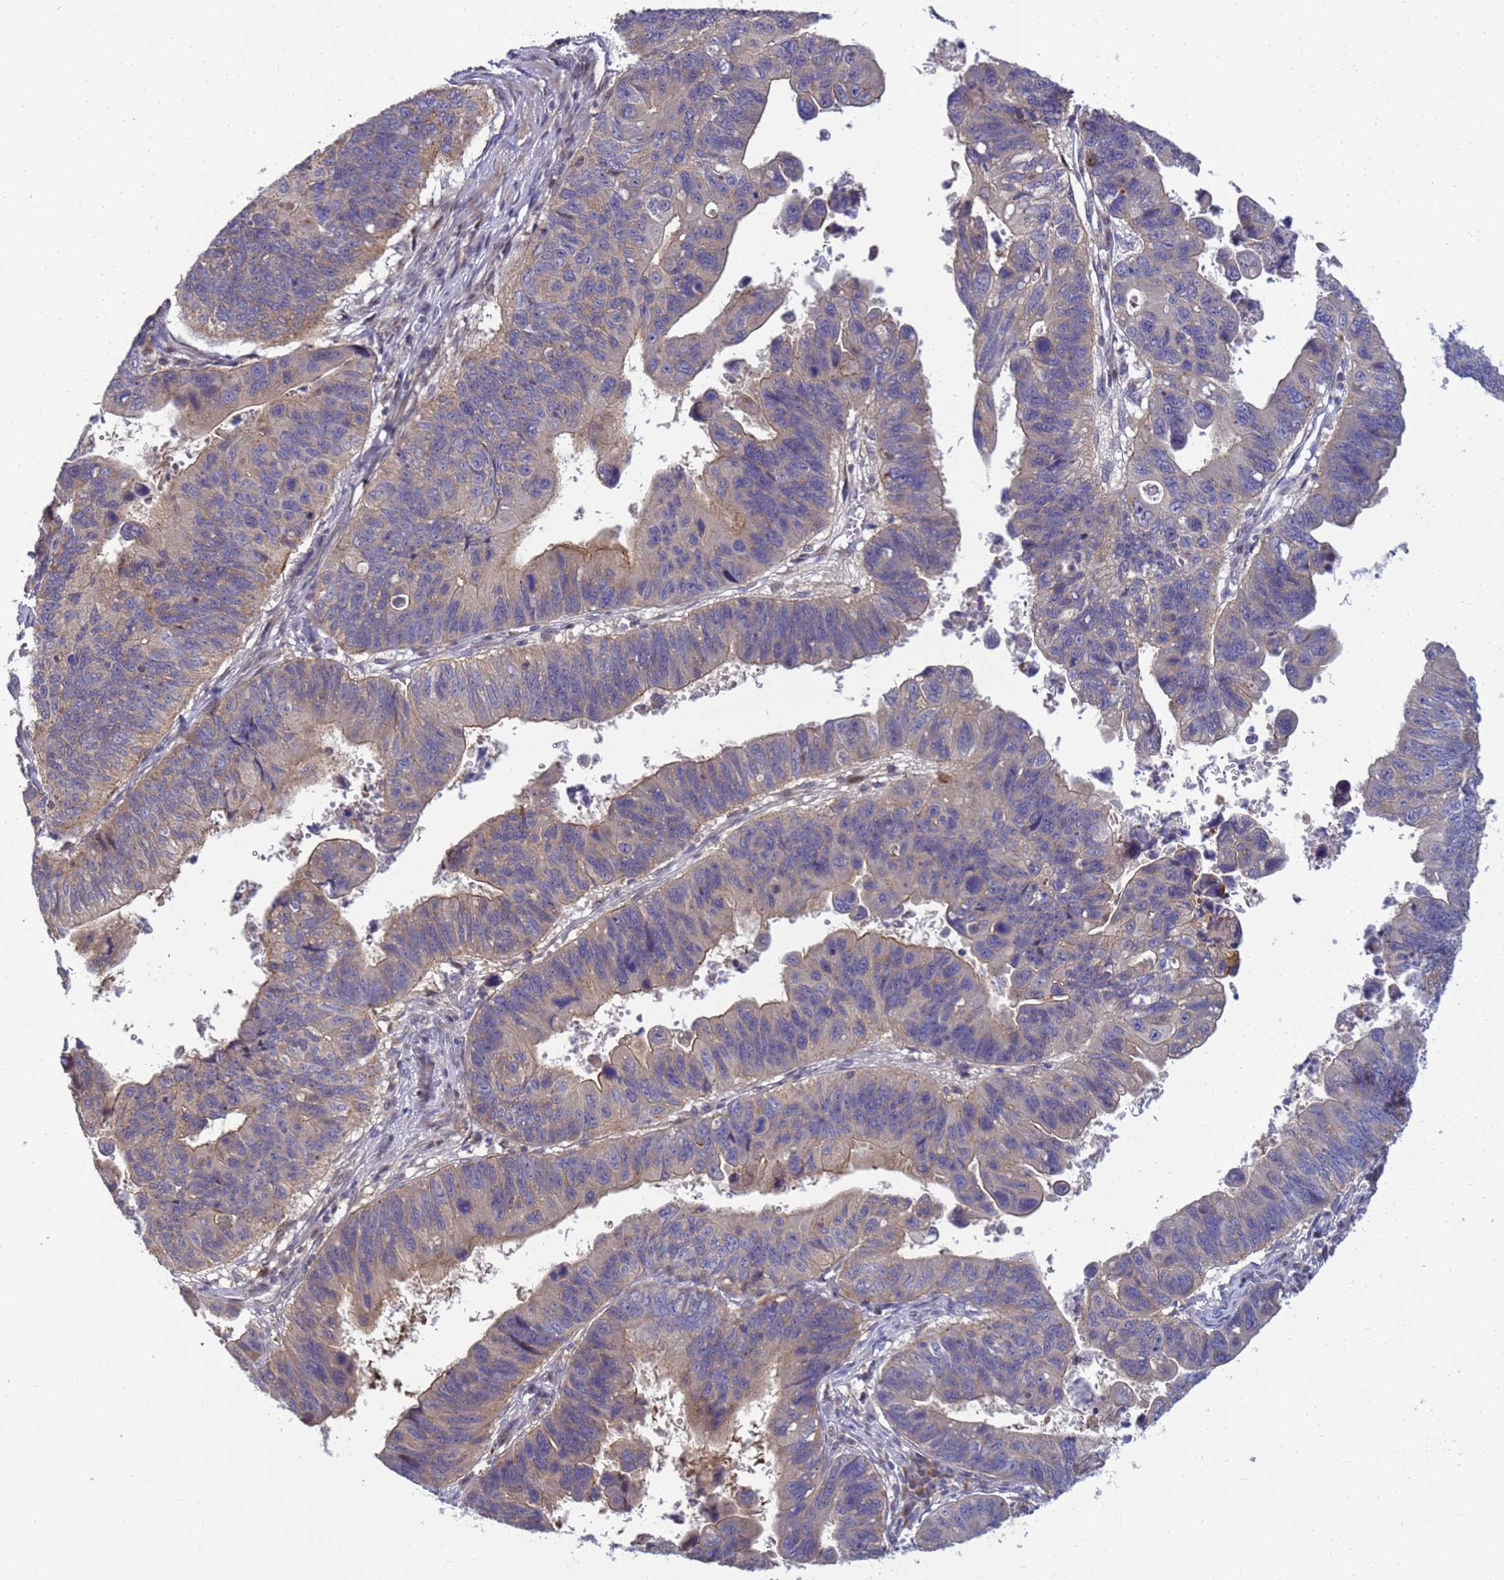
{"staining": {"intensity": "weak", "quantity": "25%-75%", "location": "cytoplasmic/membranous"}, "tissue": "stomach cancer", "cell_type": "Tumor cells", "image_type": "cancer", "snomed": [{"axis": "morphology", "description": "Adenocarcinoma, NOS"}, {"axis": "topography", "description": "Stomach"}], "caption": "Human stomach adenocarcinoma stained with a protein marker shows weak staining in tumor cells.", "gene": "TMEM74B", "patient": {"sex": "male", "age": 59}}